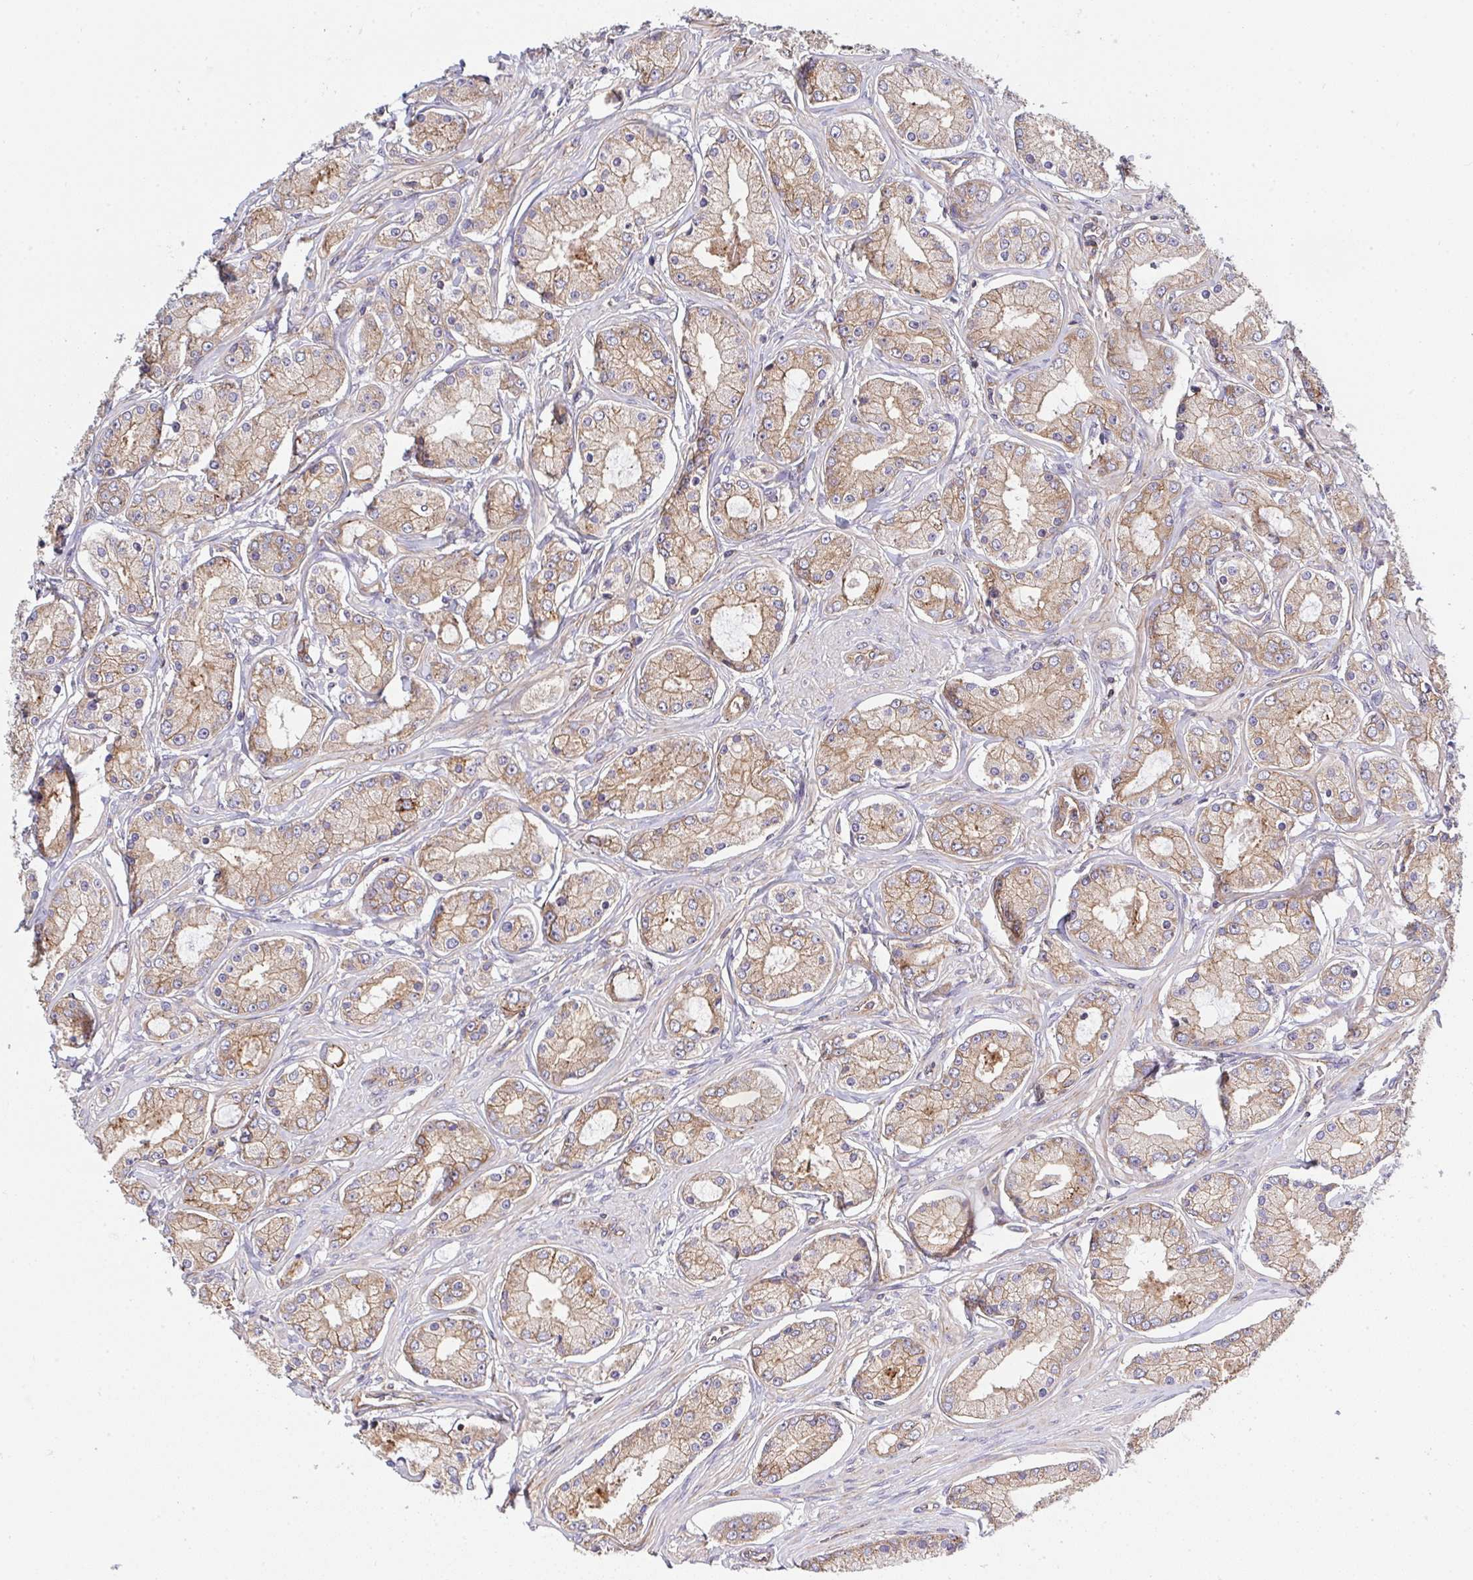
{"staining": {"intensity": "moderate", "quantity": ">75%", "location": "cytoplasmic/membranous"}, "tissue": "prostate cancer", "cell_type": "Tumor cells", "image_type": "cancer", "snomed": [{"axis": "morphology", "description": "Adenocarcinoma, High grade"}, {"axis": "topography", "description": "Prostate"}], "caption": "A medium amount of moderate cytoplasmic/membranous staining is identified in approximately >75% of tumor cells in prostate high-grade adenocarcinoma tissue.", "gene": "C4orf36", "patient": {"sex": "male", "age": 66}}